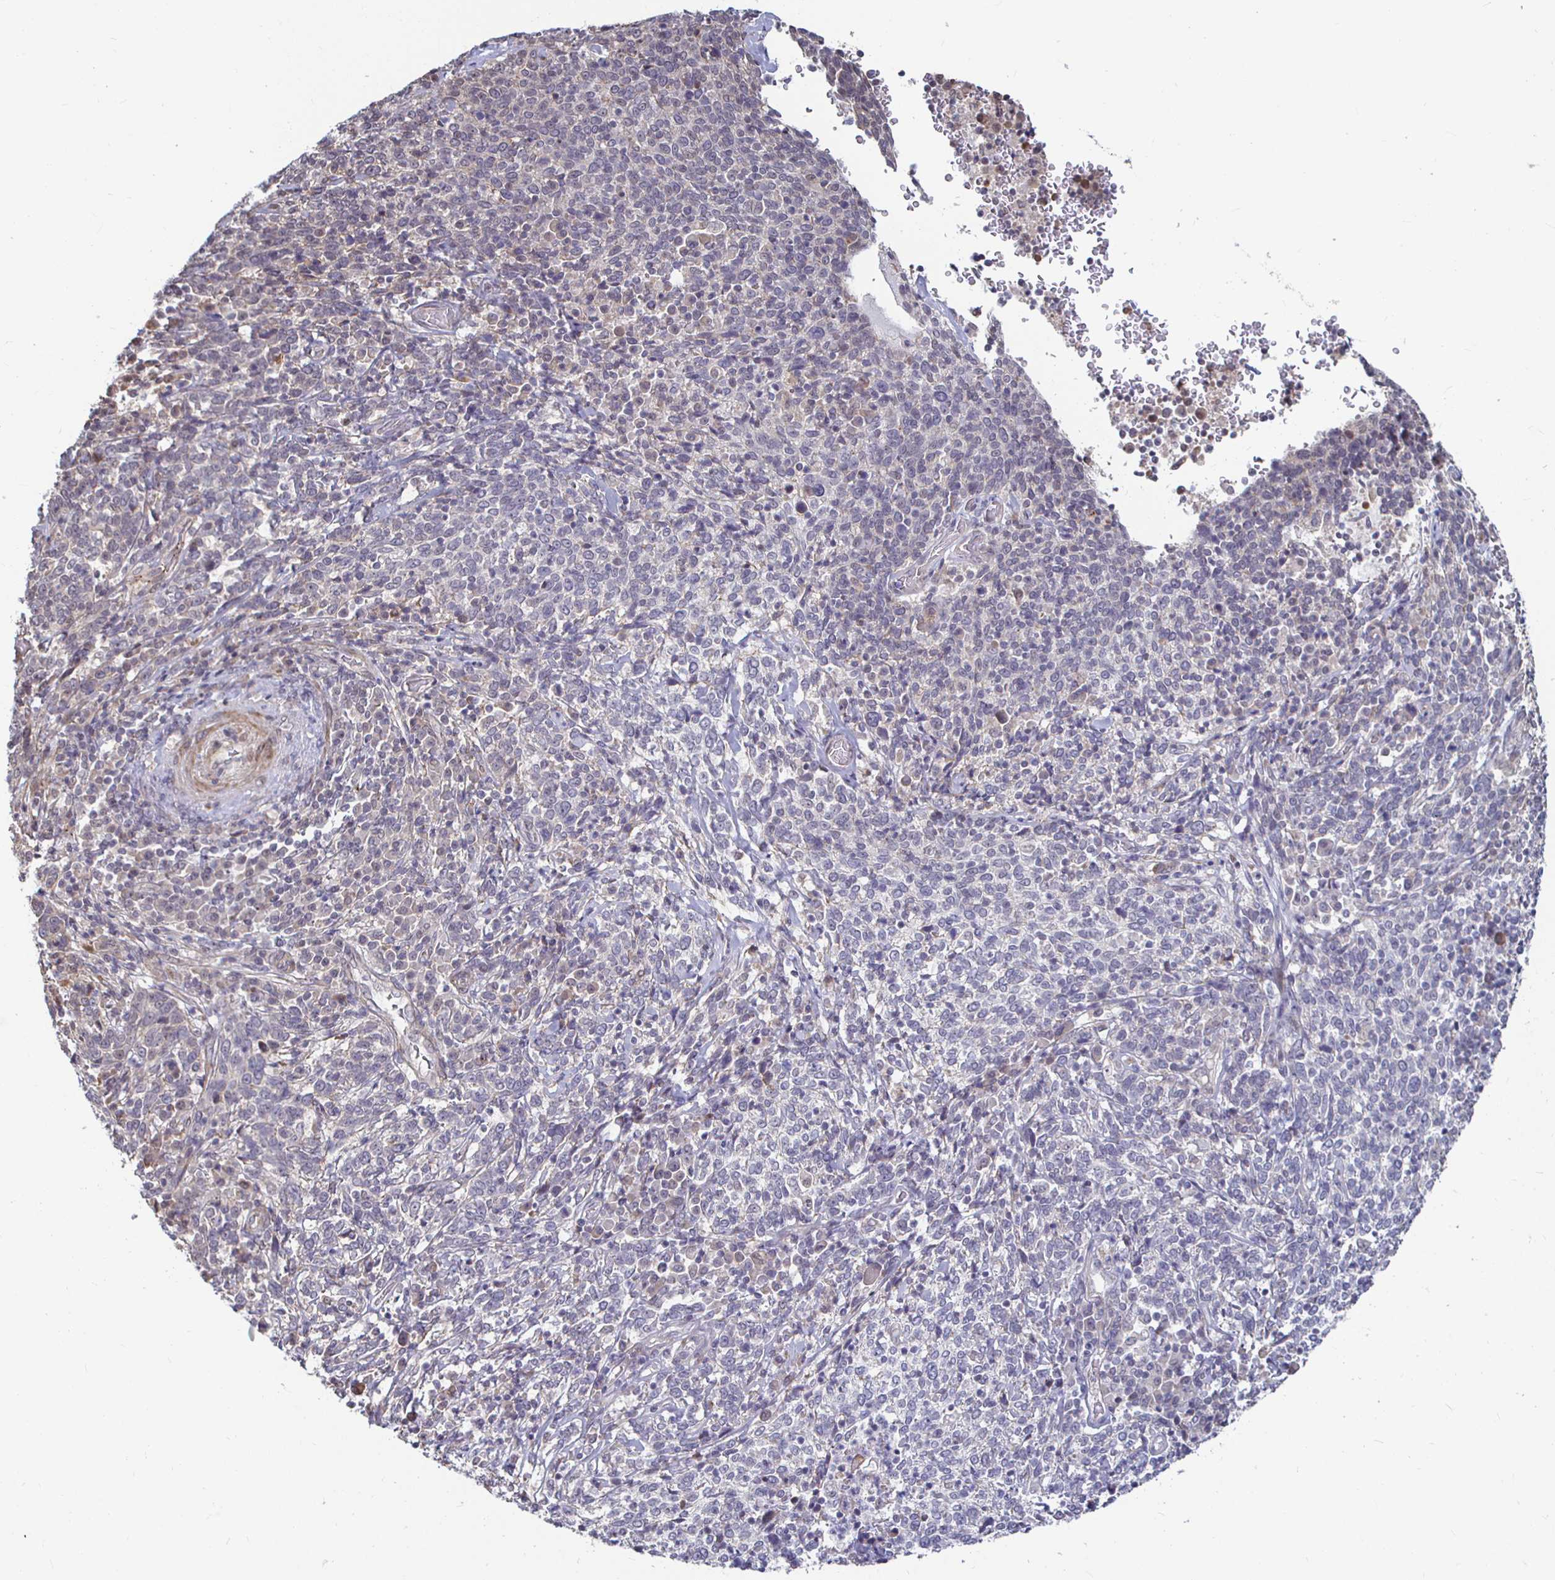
{"staining": {"intensity": "negative", "quantity": "none", "location": "none"}, "tissue": "cervical cancer", "cell_type": "Tumor cells", "image_type": "cancer", "snomed": [{"axis": "morphology", "description": "Squamous cell carcinoma, NOS"}, {"axis": "topography", "description": "Cervix"}], "caption": "The photomicrograph demonstrates no staining of tumor cells in cervical cancer.", "gene": "CAPN11", "patient": {"sex": "female", "age": 46}}